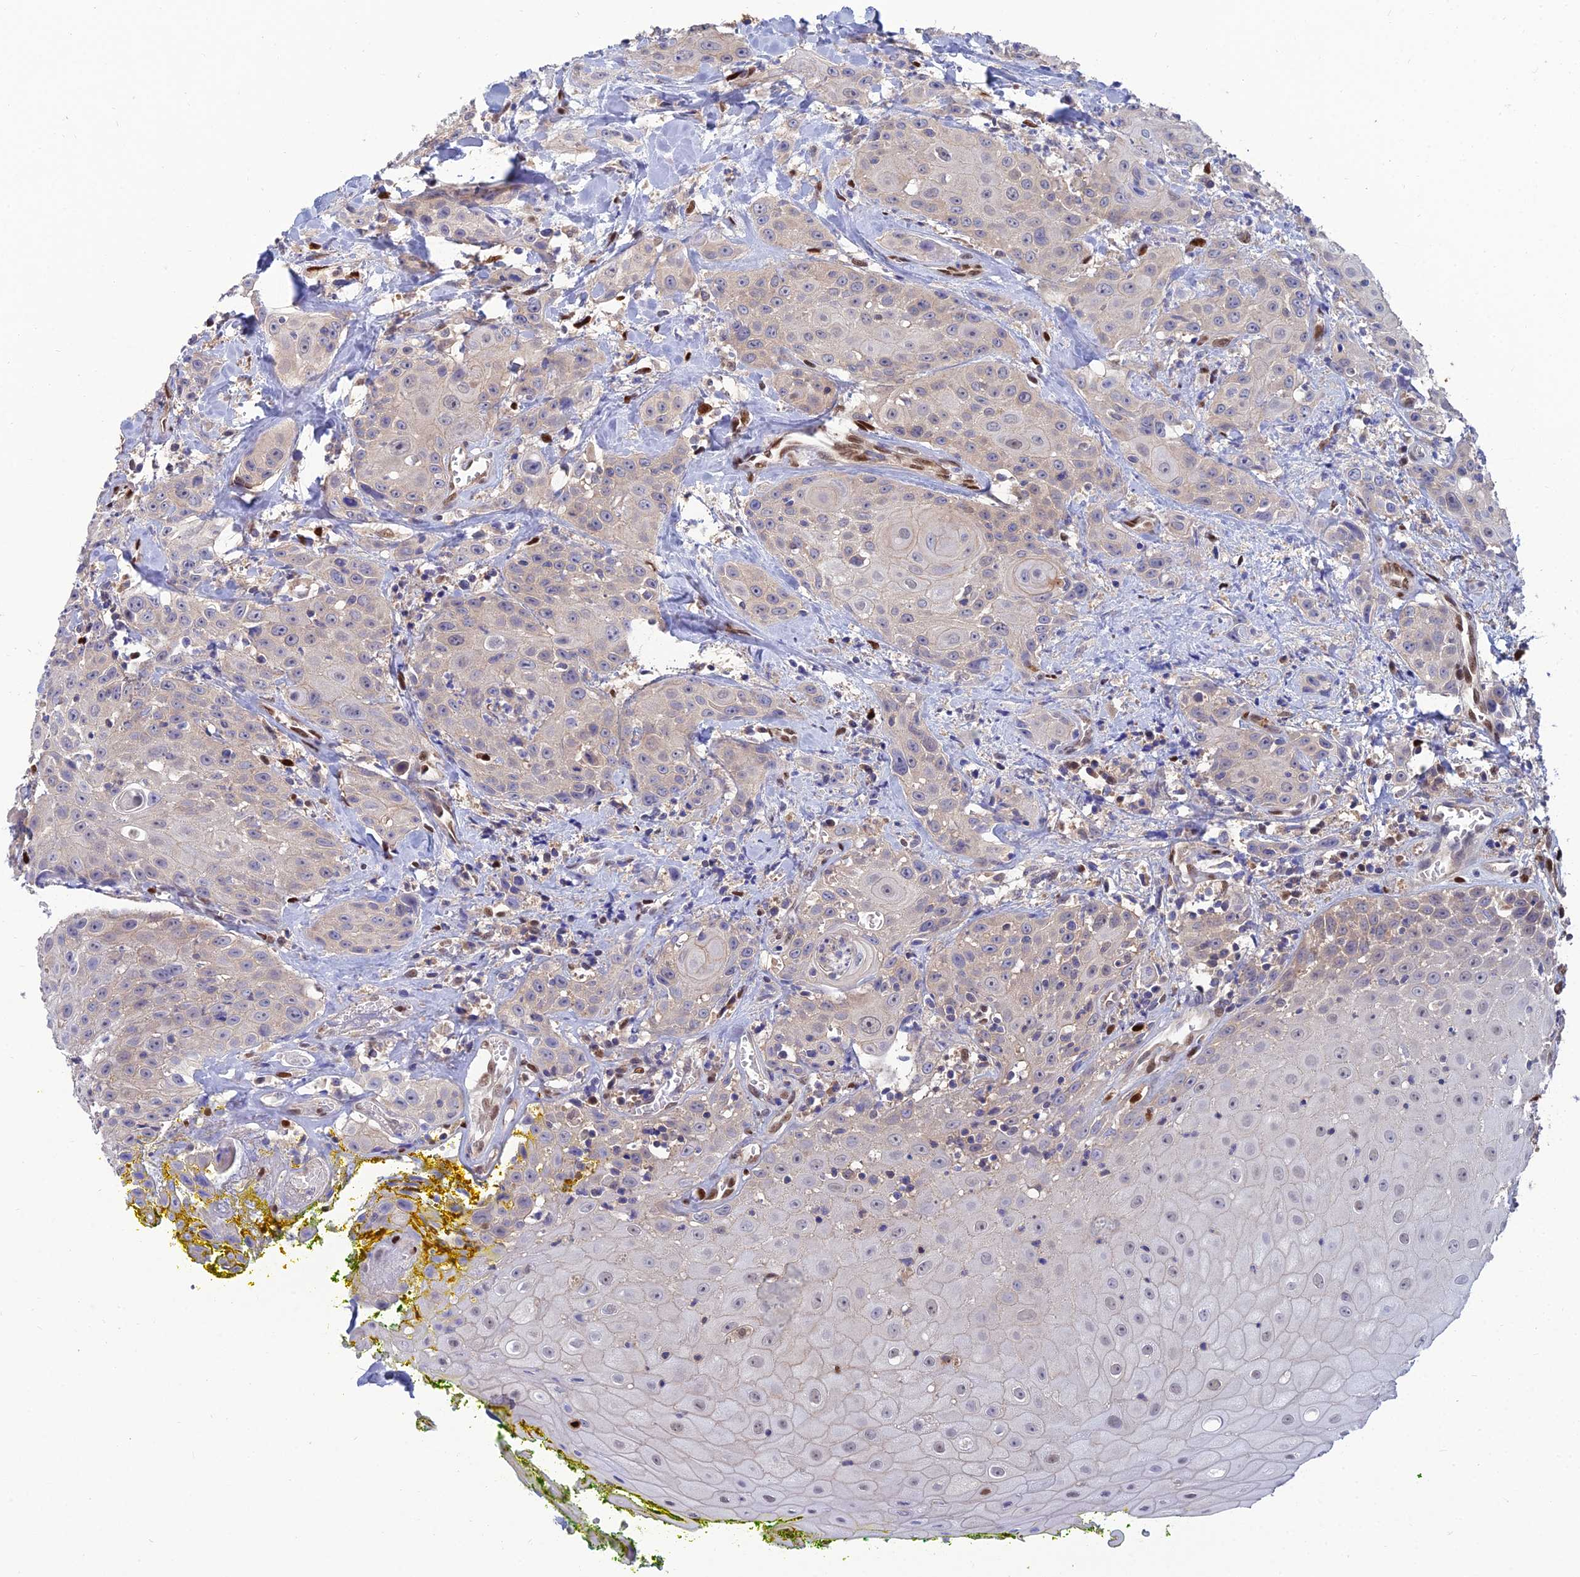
{"staining": {"intensity": "negative", "quantity": "none", "location": "none"}, "tissue": "head and neck cancer", "cell_type": "Tumor cells", "image_type": "cancer", "snomed": [{"axis": "morphology", "description": "Squamous cell carcinoma, NOS"}, {"axis": "topography", "description": "Oral tissue"}, {"axis": "topography", "description": "Head-Neck"}], "caption": "Tumor cells are negative for brown protein staining in head and neck cancer.", "gene": "DNPEP", "patient": {"sex": "female", "age": 82}}